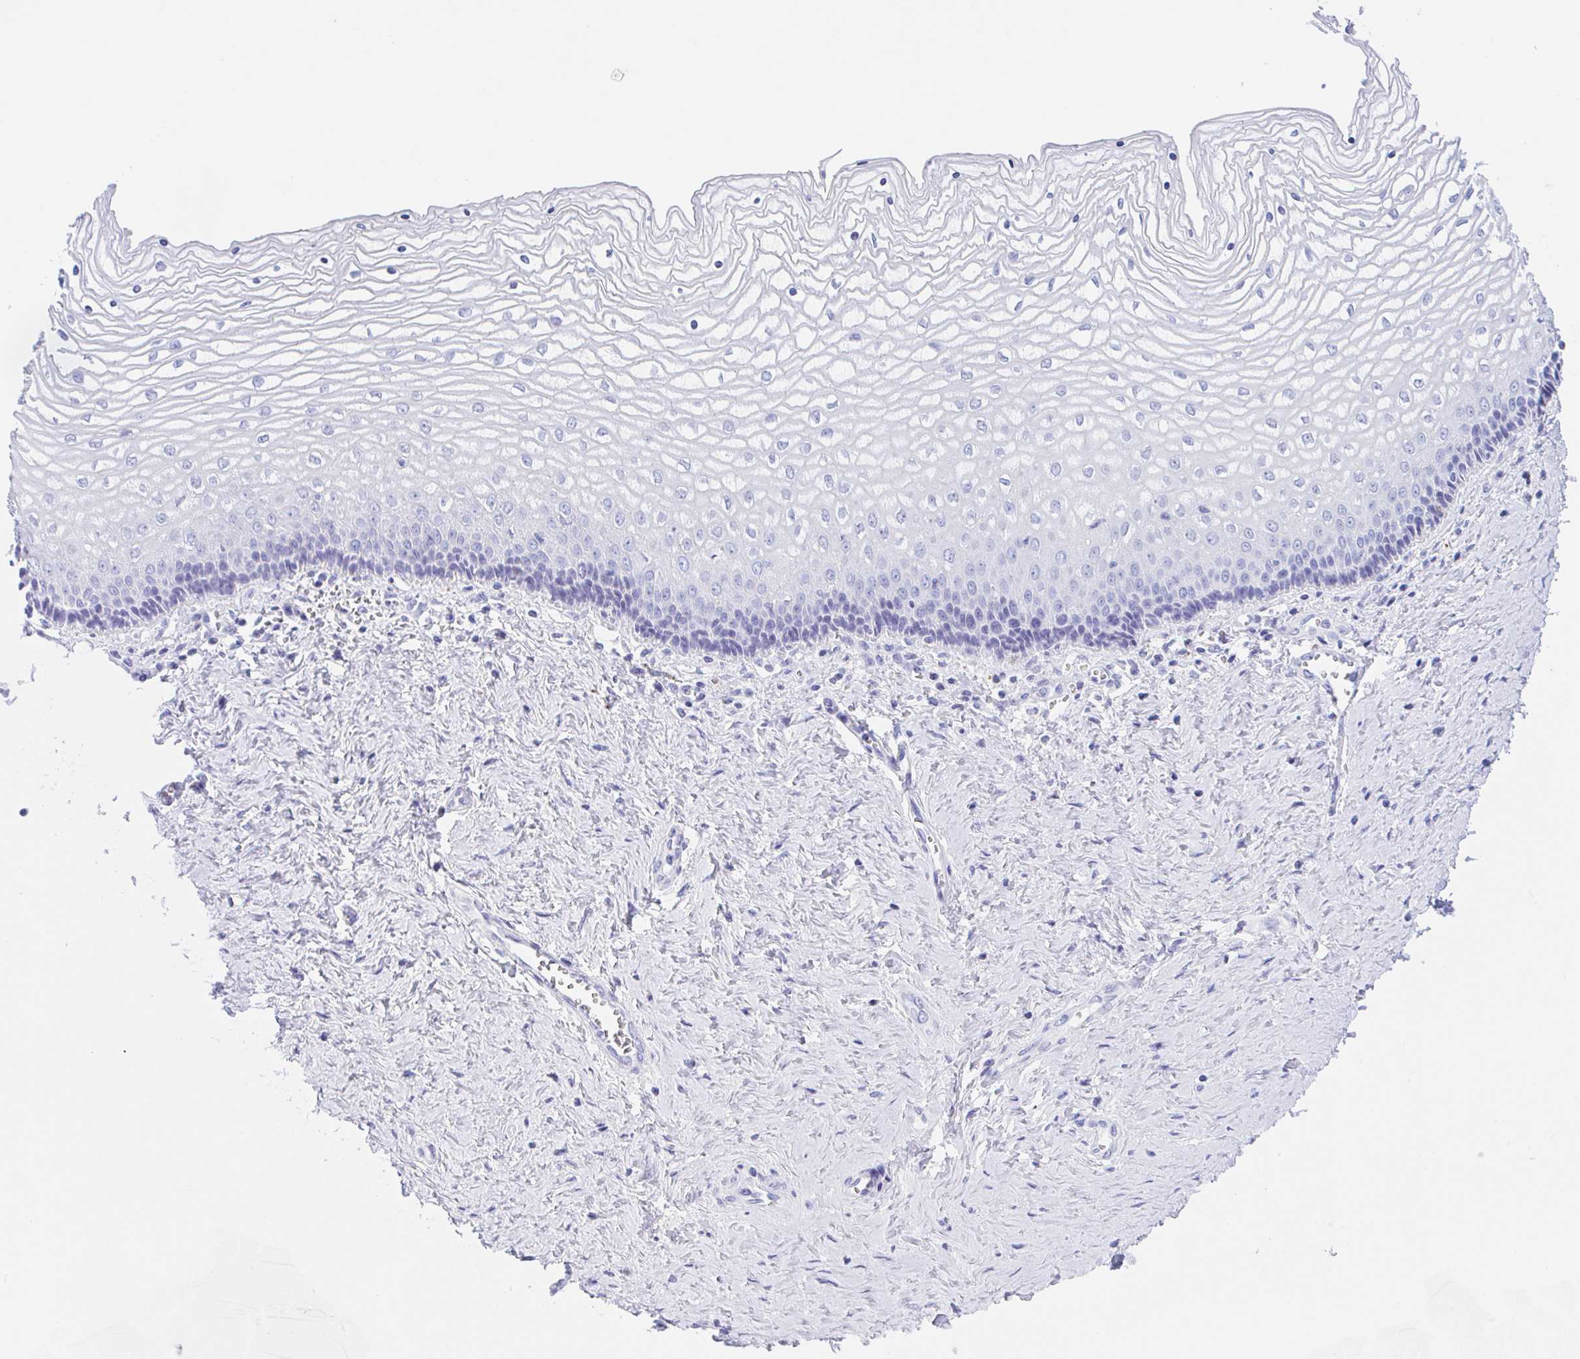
{"staining": {"intensity": "negative", "quantity": "none", "location": "none"}, "tissue": "vagina", "cell_type": "Squamous epithelial cells", "image_type": "normal", "snomed": [{"axis": "morphology", "description": "Normal tissue, NOS"}, {"axis": "topography", "description": "Vagina"}], "caption": "Photomicrograph shows no significant protein staining in squamous epithelial cells of unremarkable vagina.", "gene": "ANKRD9", "patient": {"sex": "female", "age": 45}}